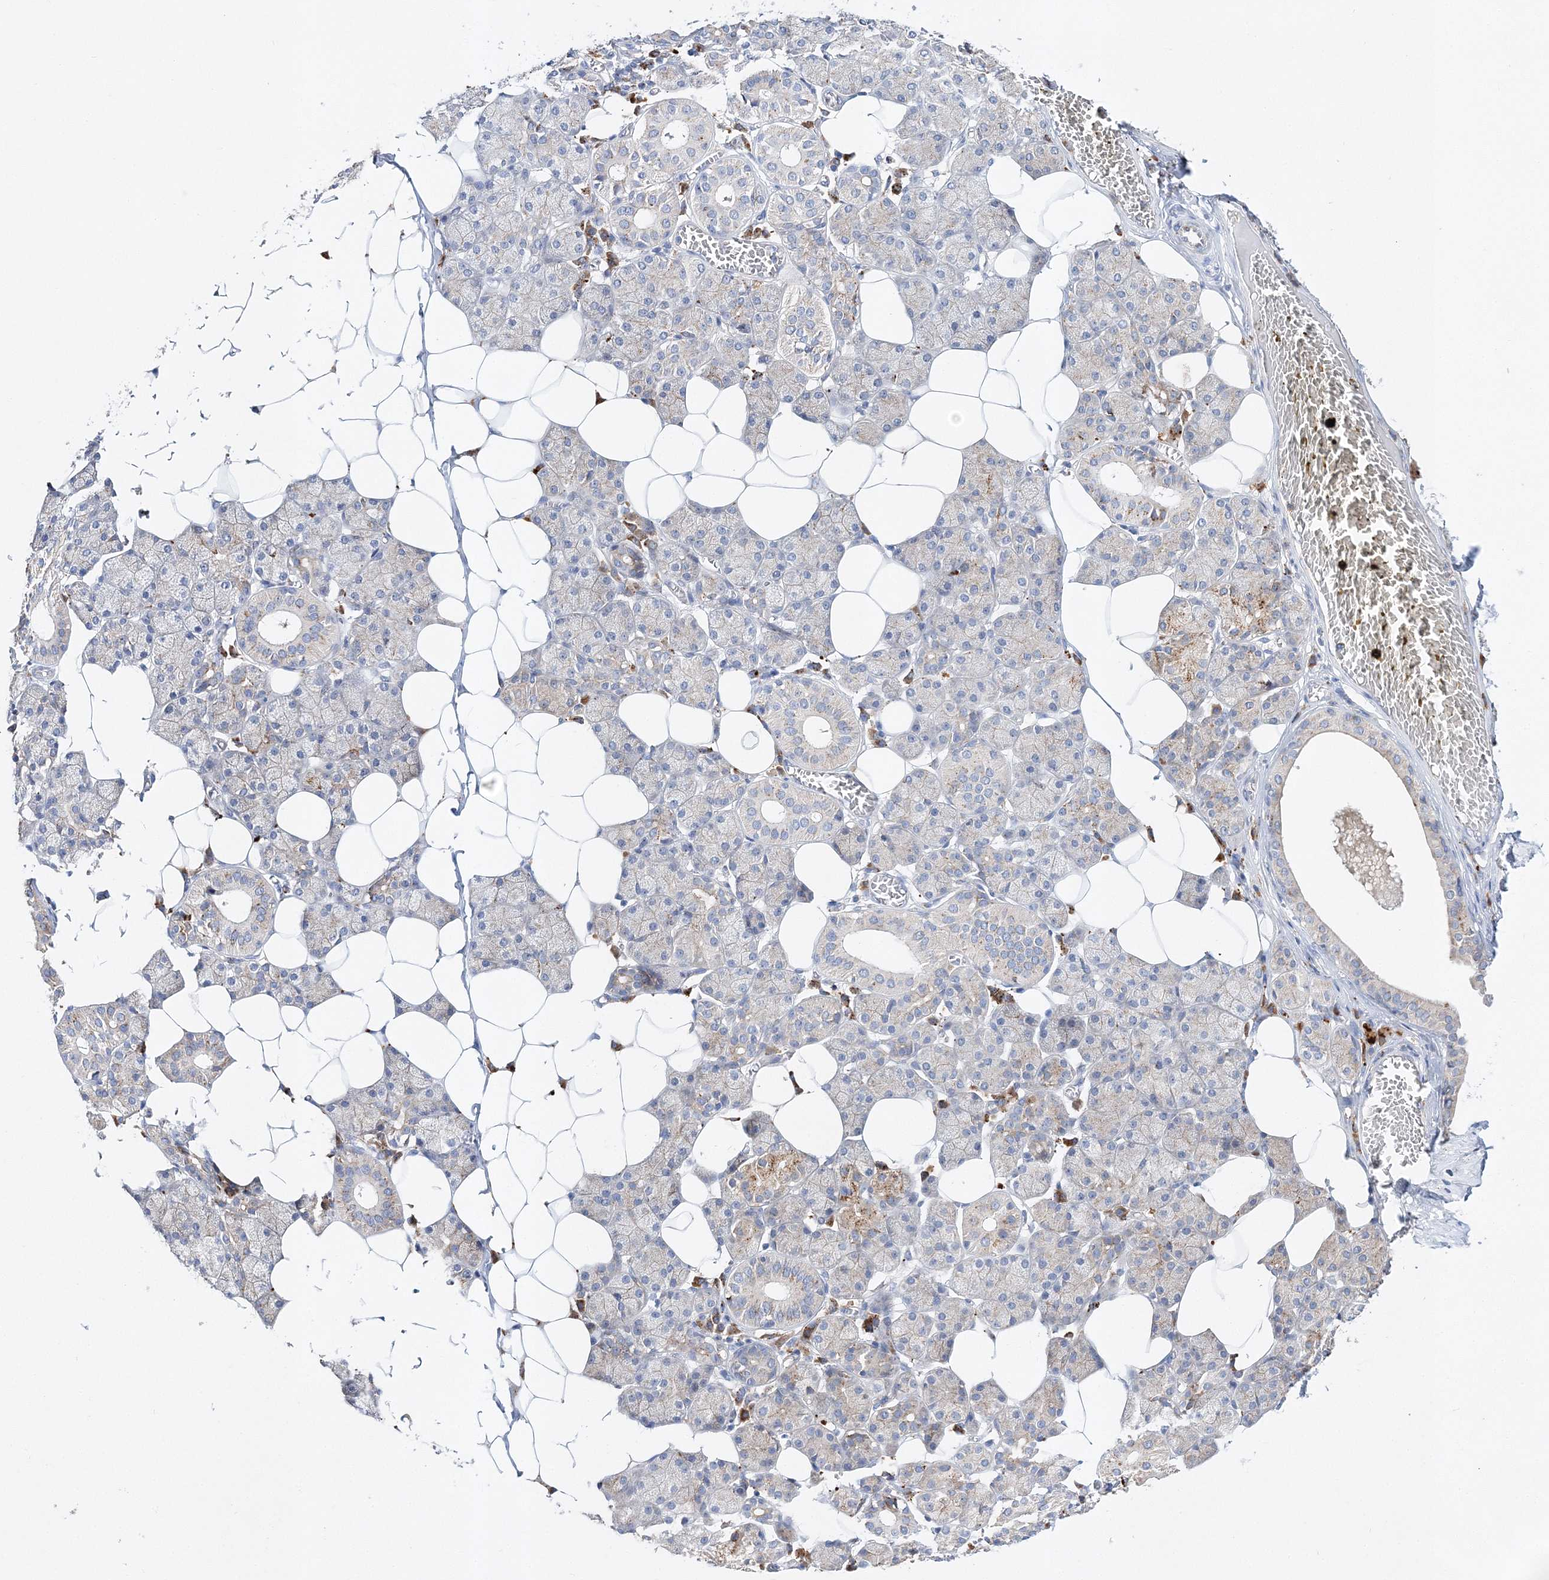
{"staining": {"intensity": "moderate", "quantity": "<25%", "location": "cytoplasmic/membranous"}, "tissue": "salivary gland", "cell_type": "Glandular cells", "image_type": "normal", "snomed": [{"axis": "morphology", "description": "Normal tissue, NOS"}, {"axis": "topography", "description": "Salivary gland"}], "caption": "DAB (3,3'-diaminobenzidine) immunohistochemical staining of unremarkable human salivary gland shows moderate cytoplasmic/membranous protein expression in about <25% of glandular cells.", "gene": "C3orf38", "patient": {"sex": "female", "age": 33}}